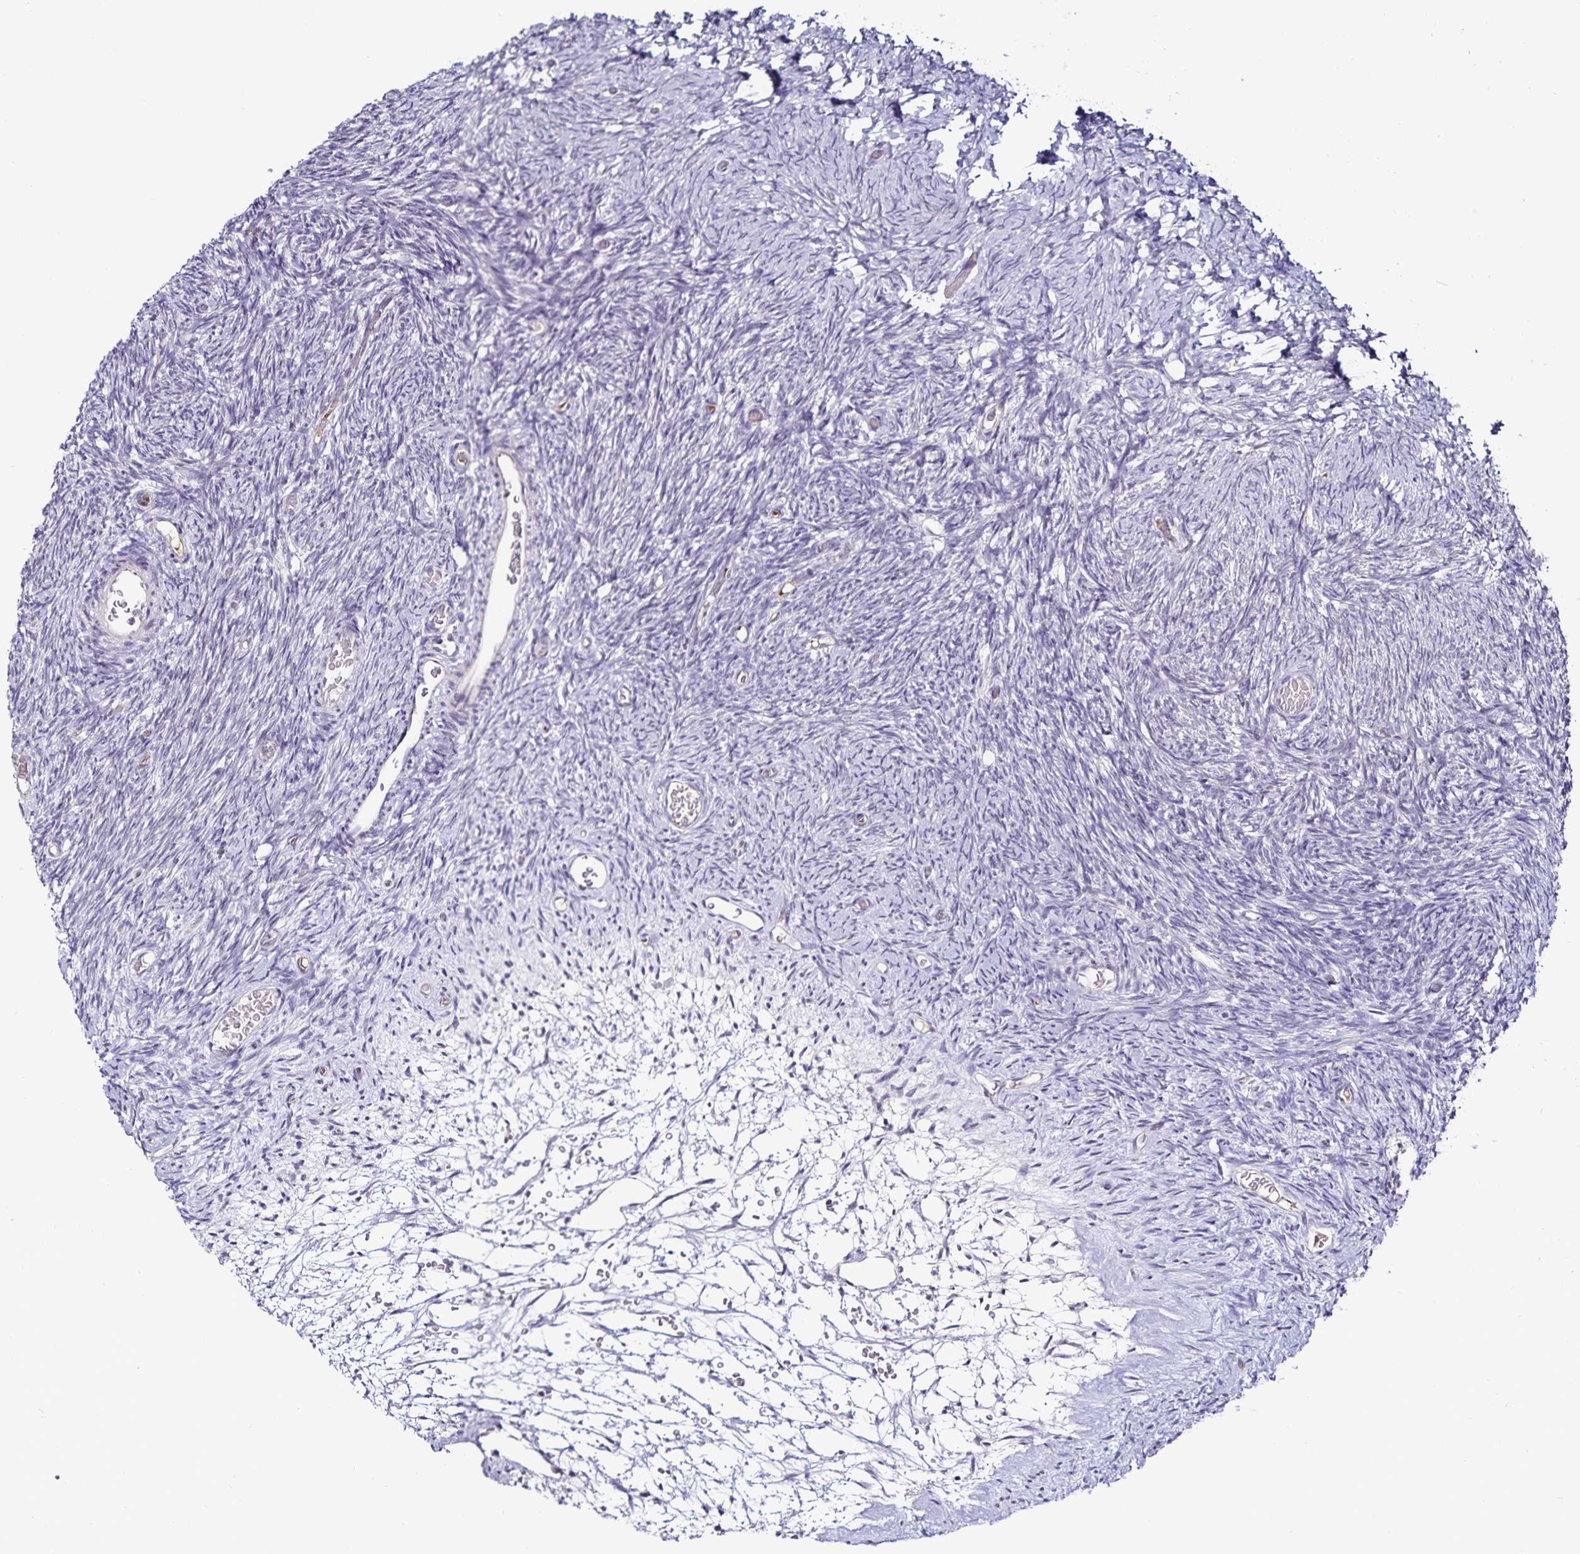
{"staining": {"intensity": "negative", "quantity": "none", "location": "none"}, "tissue": "ovary", "cell_type": "Ovarian stroma cells", "image_type": "normal", "snomed": [{"axis": "morphology", "description": "Normal tissue, NOS"}, {"axis": "topography", "description": "Ovary"}], "caption": "Histopathology image shows no protein positivity in ovarian stroma cells of normal ovary. (IHC, brightfield microscopy, high magnification).", "gene": "ACSL5", "patient": {"sex": "female", "age": 39}}